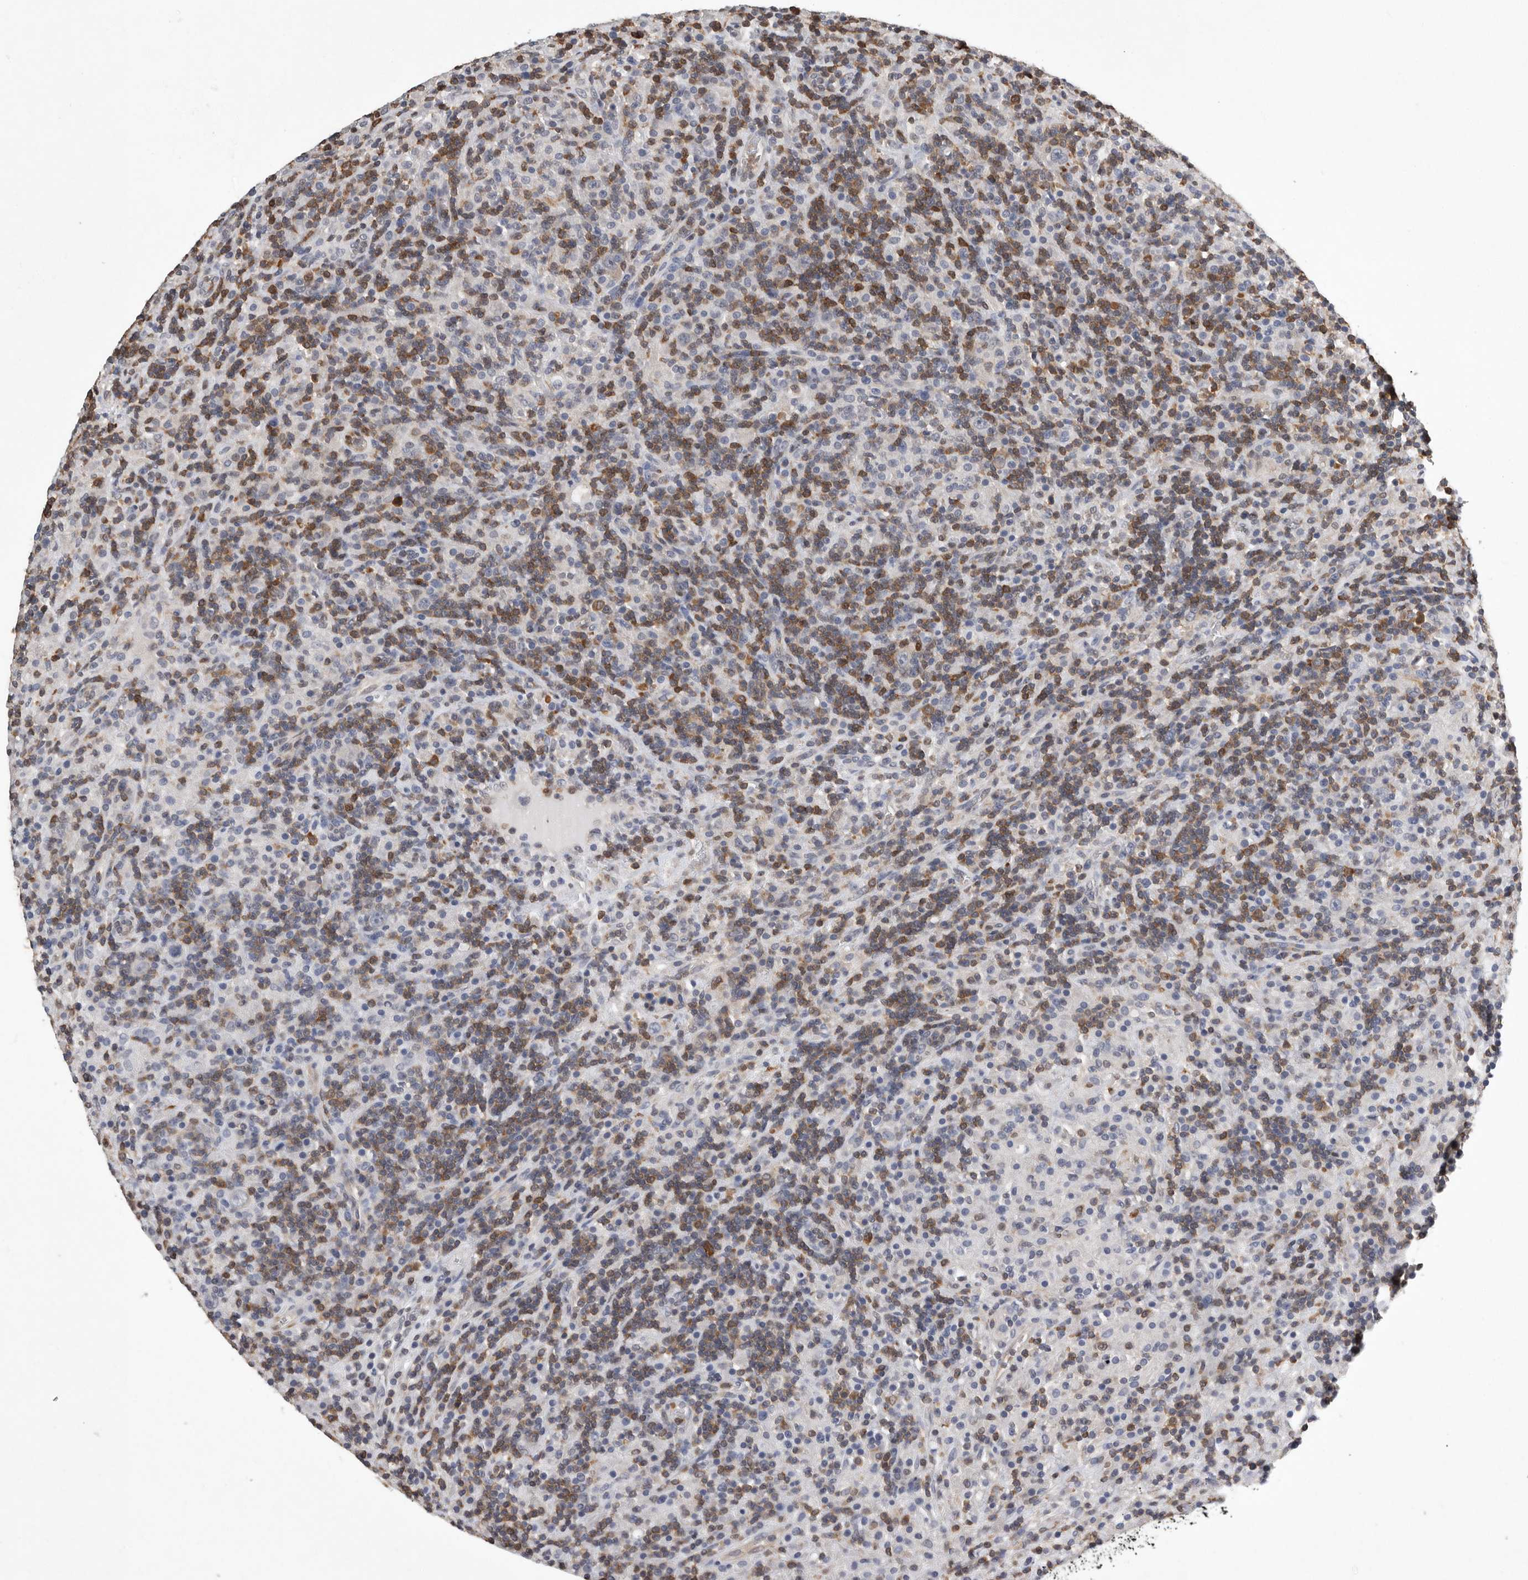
{"staining": {"intensity": "negative", "quantity": "none", "location": "none"}, "tissue": "lymphoma", "cell_type": "Tumor cells", "image_type": "cancer", "snomed": [{"axis": "morphology", "description": "Hodgkin's disease, NOS"}, {"axis": "topography", "description": "Lymph node"}], "caption": "A micrograph of Hodgkin's disease stained for a protein shows no brown staining in tumor cells.", "gene": "PDCD4", "patient": {"sex": "male", "age": 70}}